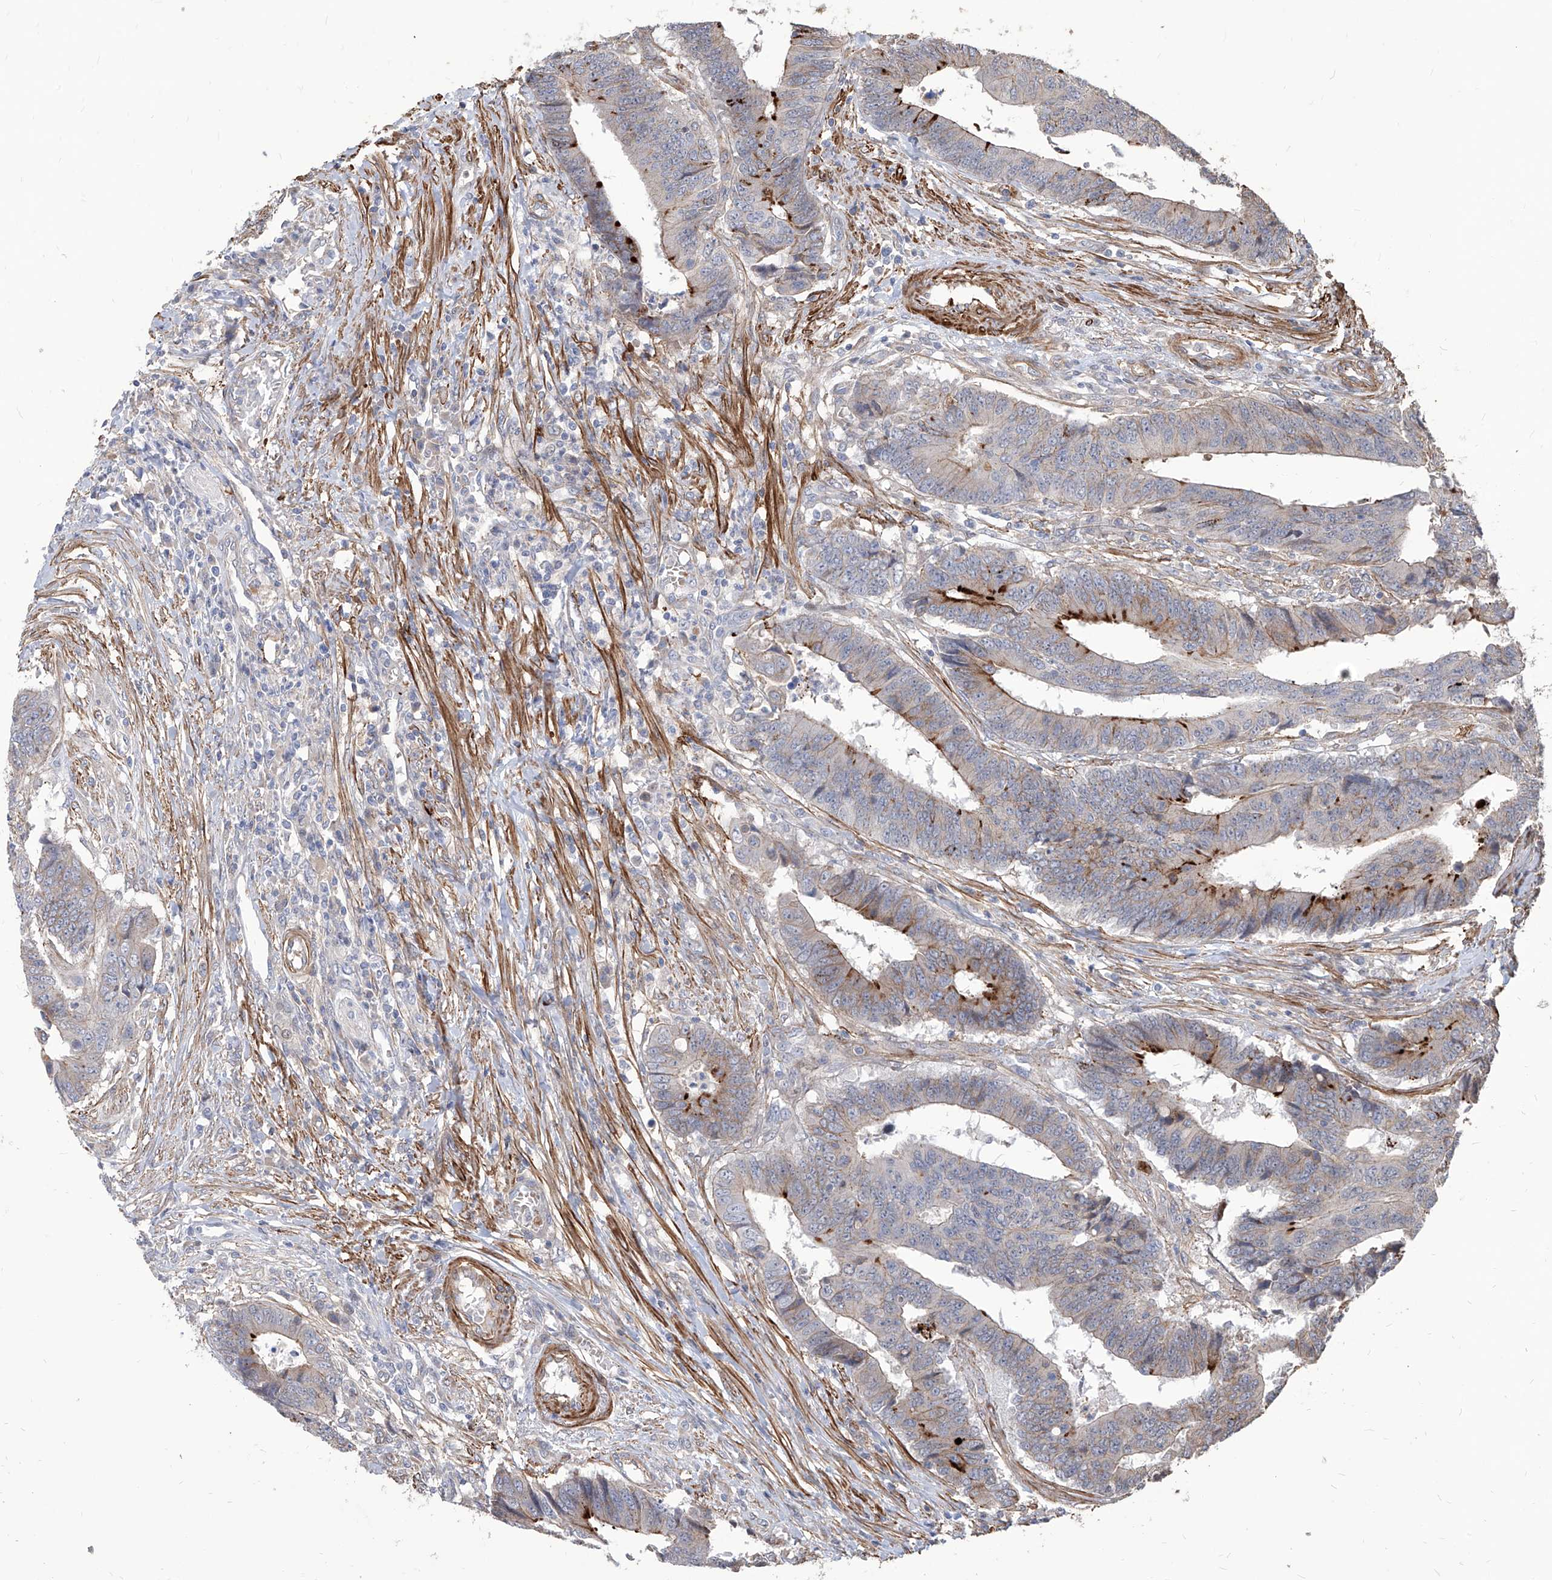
{"staining": {"intensity": "moderate", "quantity": "<25%", "location": "cytoplasmic/membranous"}, "tissue": "colorectal cancer", "cell_type": "Tumor cells", "image_type": "cancer", "snomed": [{"axis": "morphology", "description": "Adenocarcinoma, NOS"}, {"axis": "topography", "description": "Rectum"}], "caption": "Tumor cells demonstrate low levels of moderate cytoplasmic/membranous positivity in about <25% of cells in human colorectal cancer (adenocarcinoma).", "gene": "FAM83B", "patient": {"sex": "male", "age": 84}}